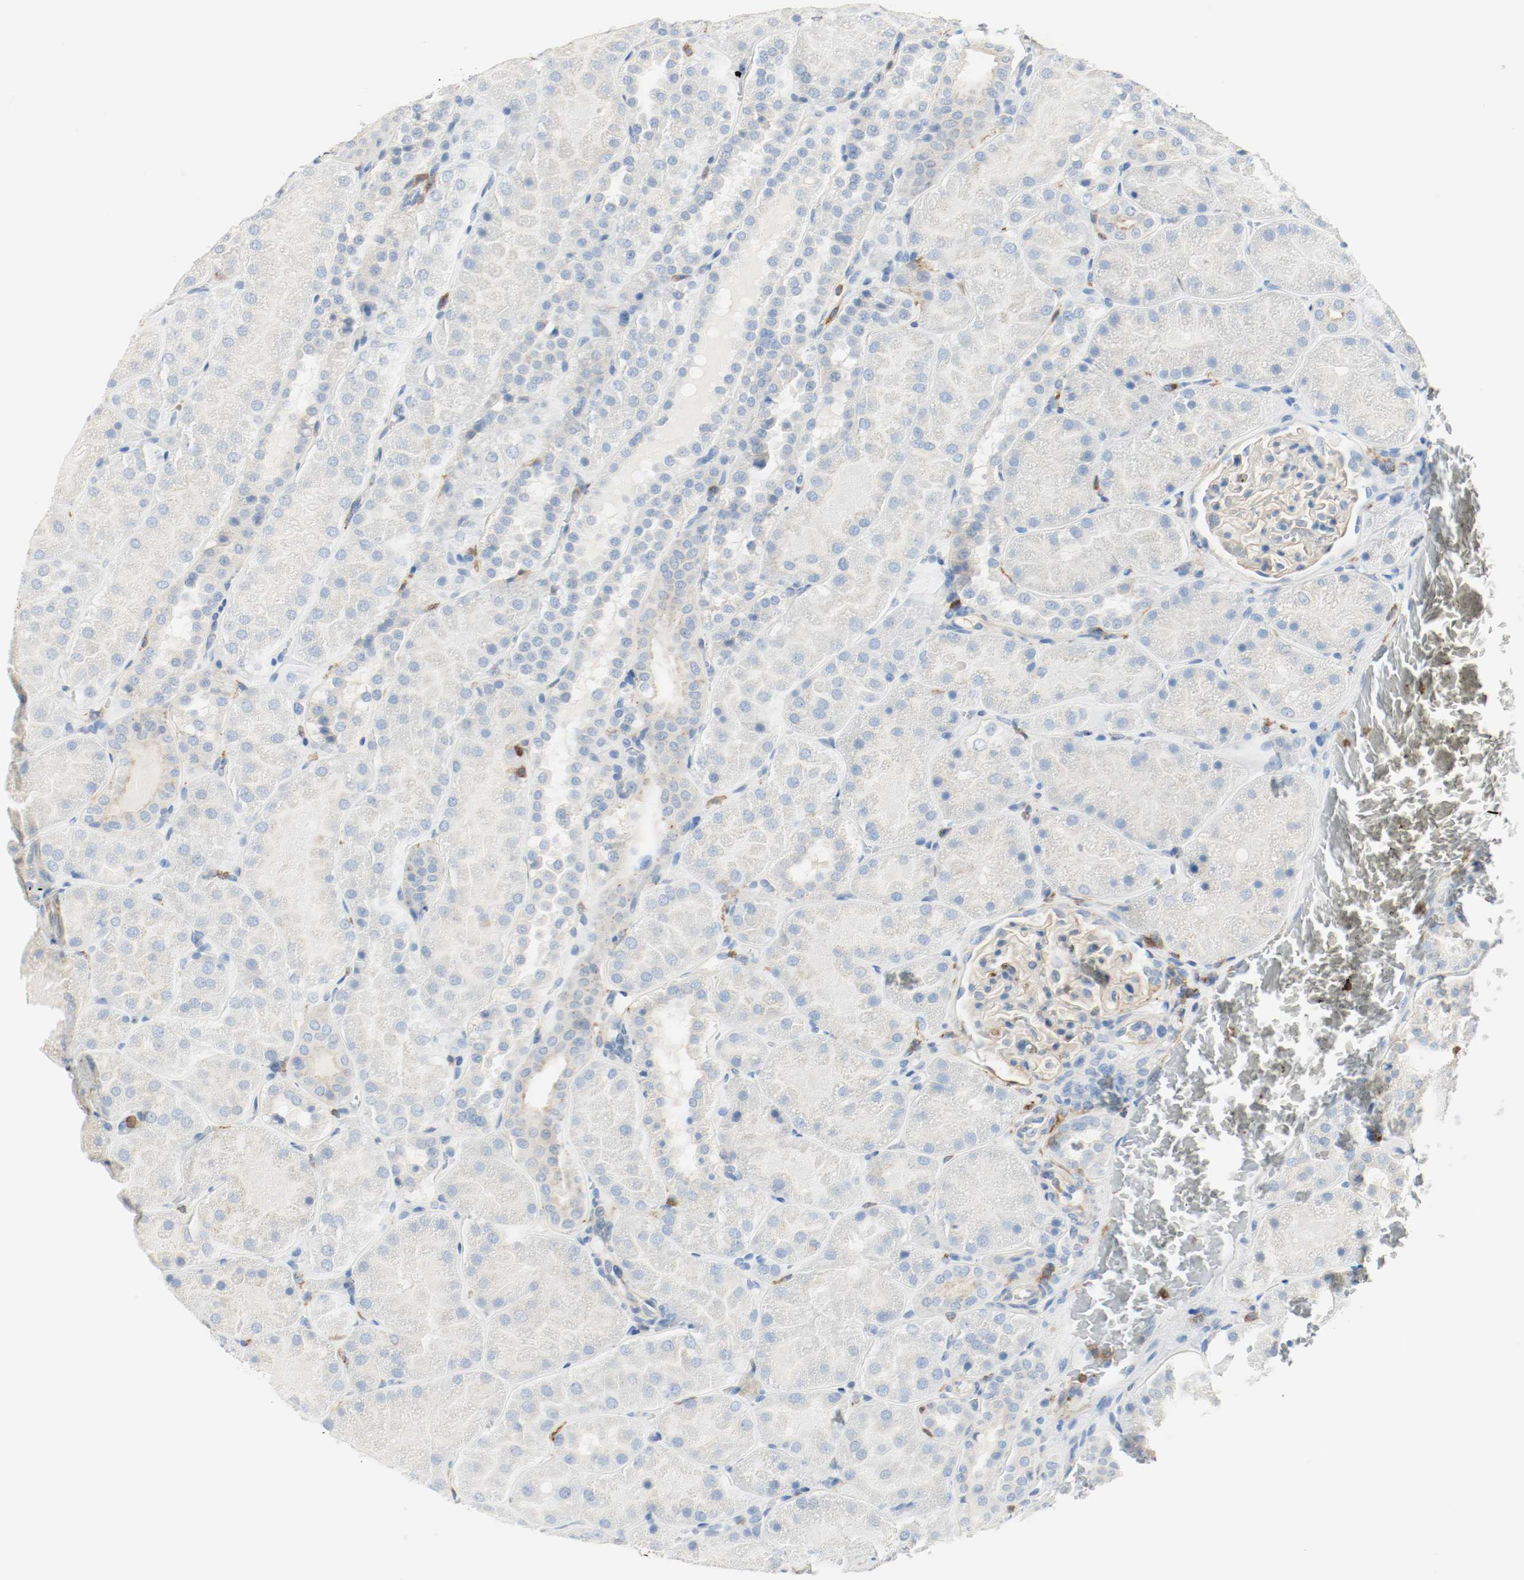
{"staining": {"intensity": "weak", "quantity": "<25%", "location": "cytoplasmic/membranous"}, "tissue": "kidney", "cell_type": "Cells in glomeruli", "image_type": "normal", "snomed": [{"axis": "morphology", "description": "Normal tissue, NOS"}, {"axis": "topography", "description": "Kidney"}], "caption": "IHC of unremarkable human kidney displays no staining in cells in glomeruli. (Immunohistochemistry, brightfield microscopy, high magnification).", "gene": "ARPC1B", "patient": {"sex": "male", "age": 28}}